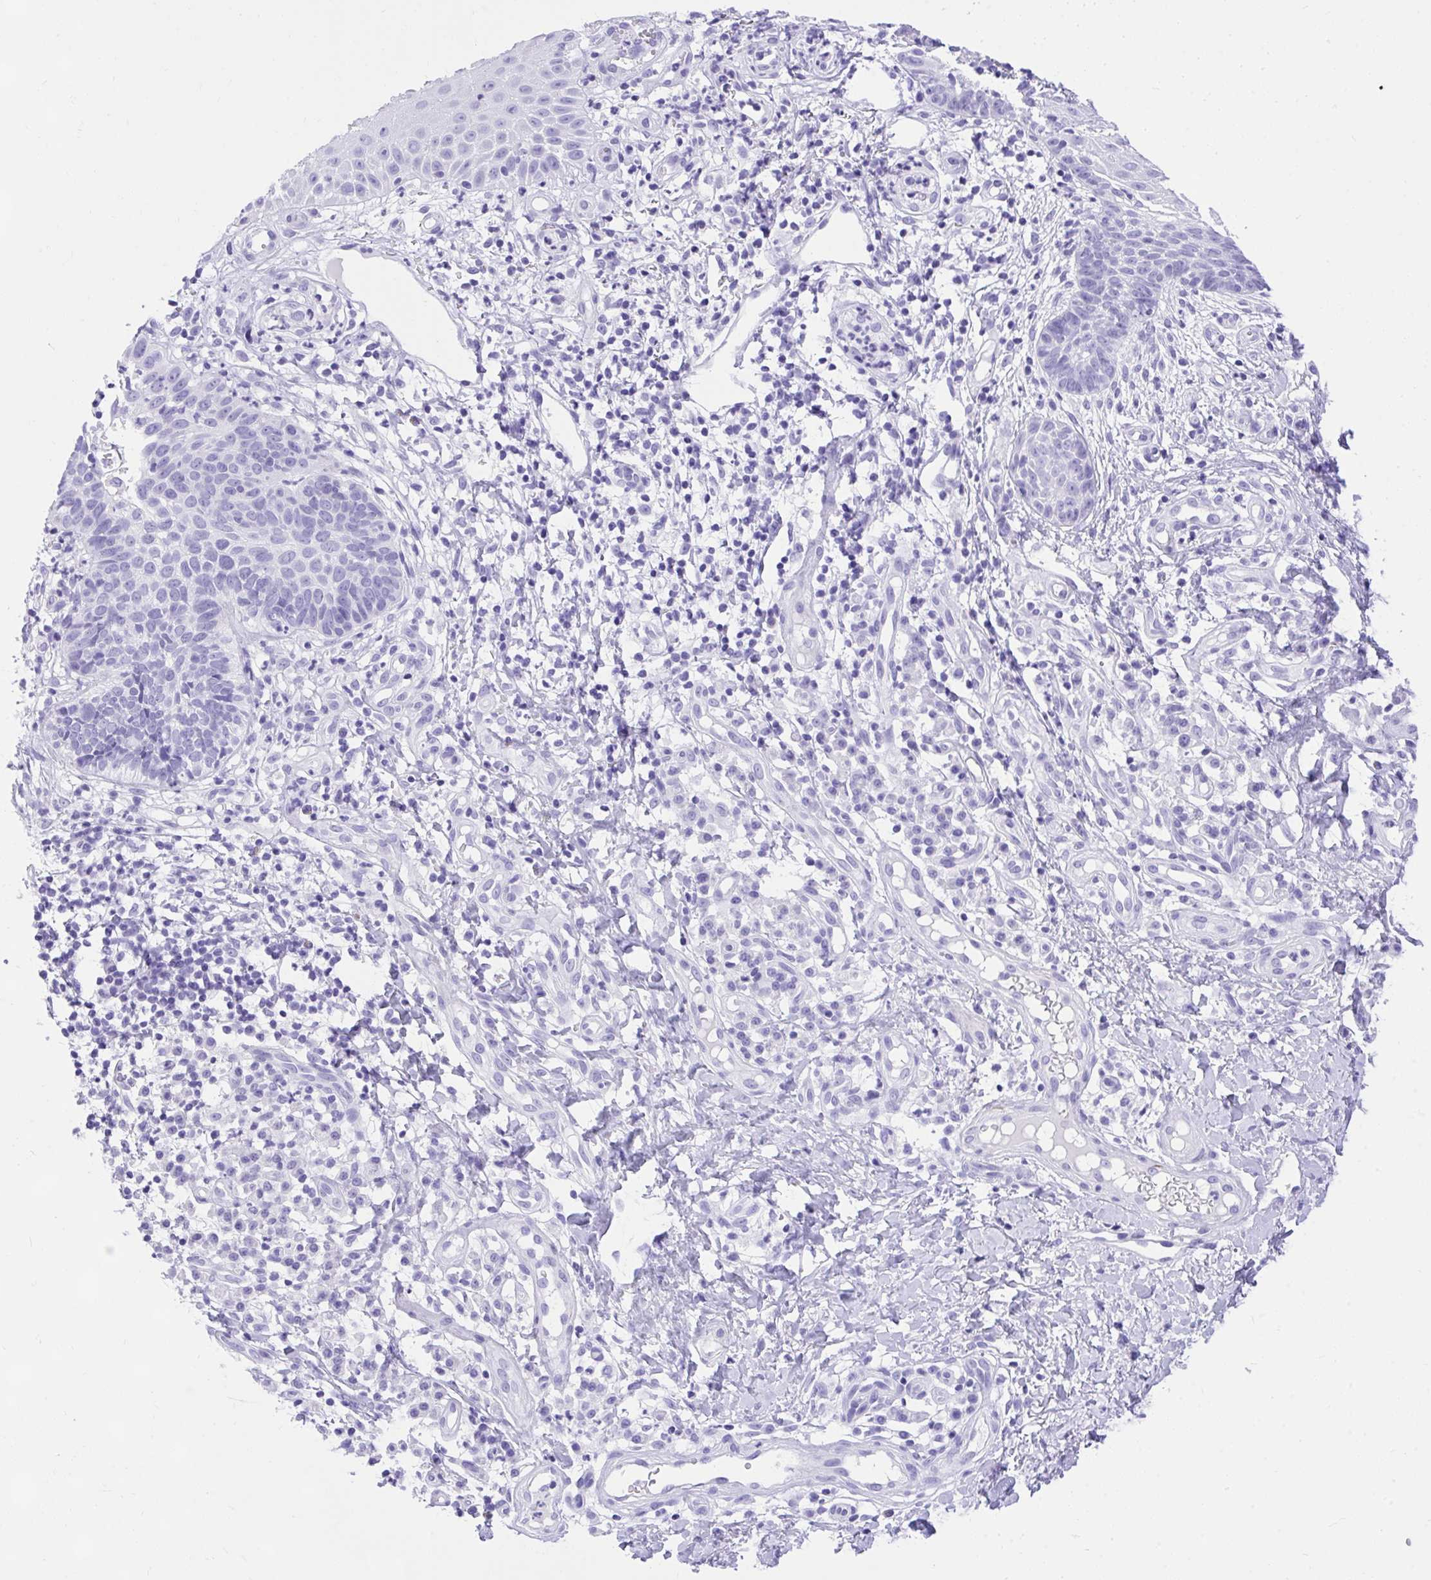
{"staining": {"intensity": "negative", "quantity": "none", "location": "none"}, "tissue": "skin cancer", "cell_type": "Tumor cells", "image_type": "cancer", "snomed": [{"axis": "morphology", "description": "Basal cell carcinoma"}, {"axis": "topography", "description": "Skin"}, {"axis": "topography", "description": "Skin of leg"}], "caption": "Immunohistochemical staining of human basal cell carcinoma (skin) displays no significant expression in tumor cells.", "gene": "KCNN4", "patient": {"sex": "female", "age": 87}}